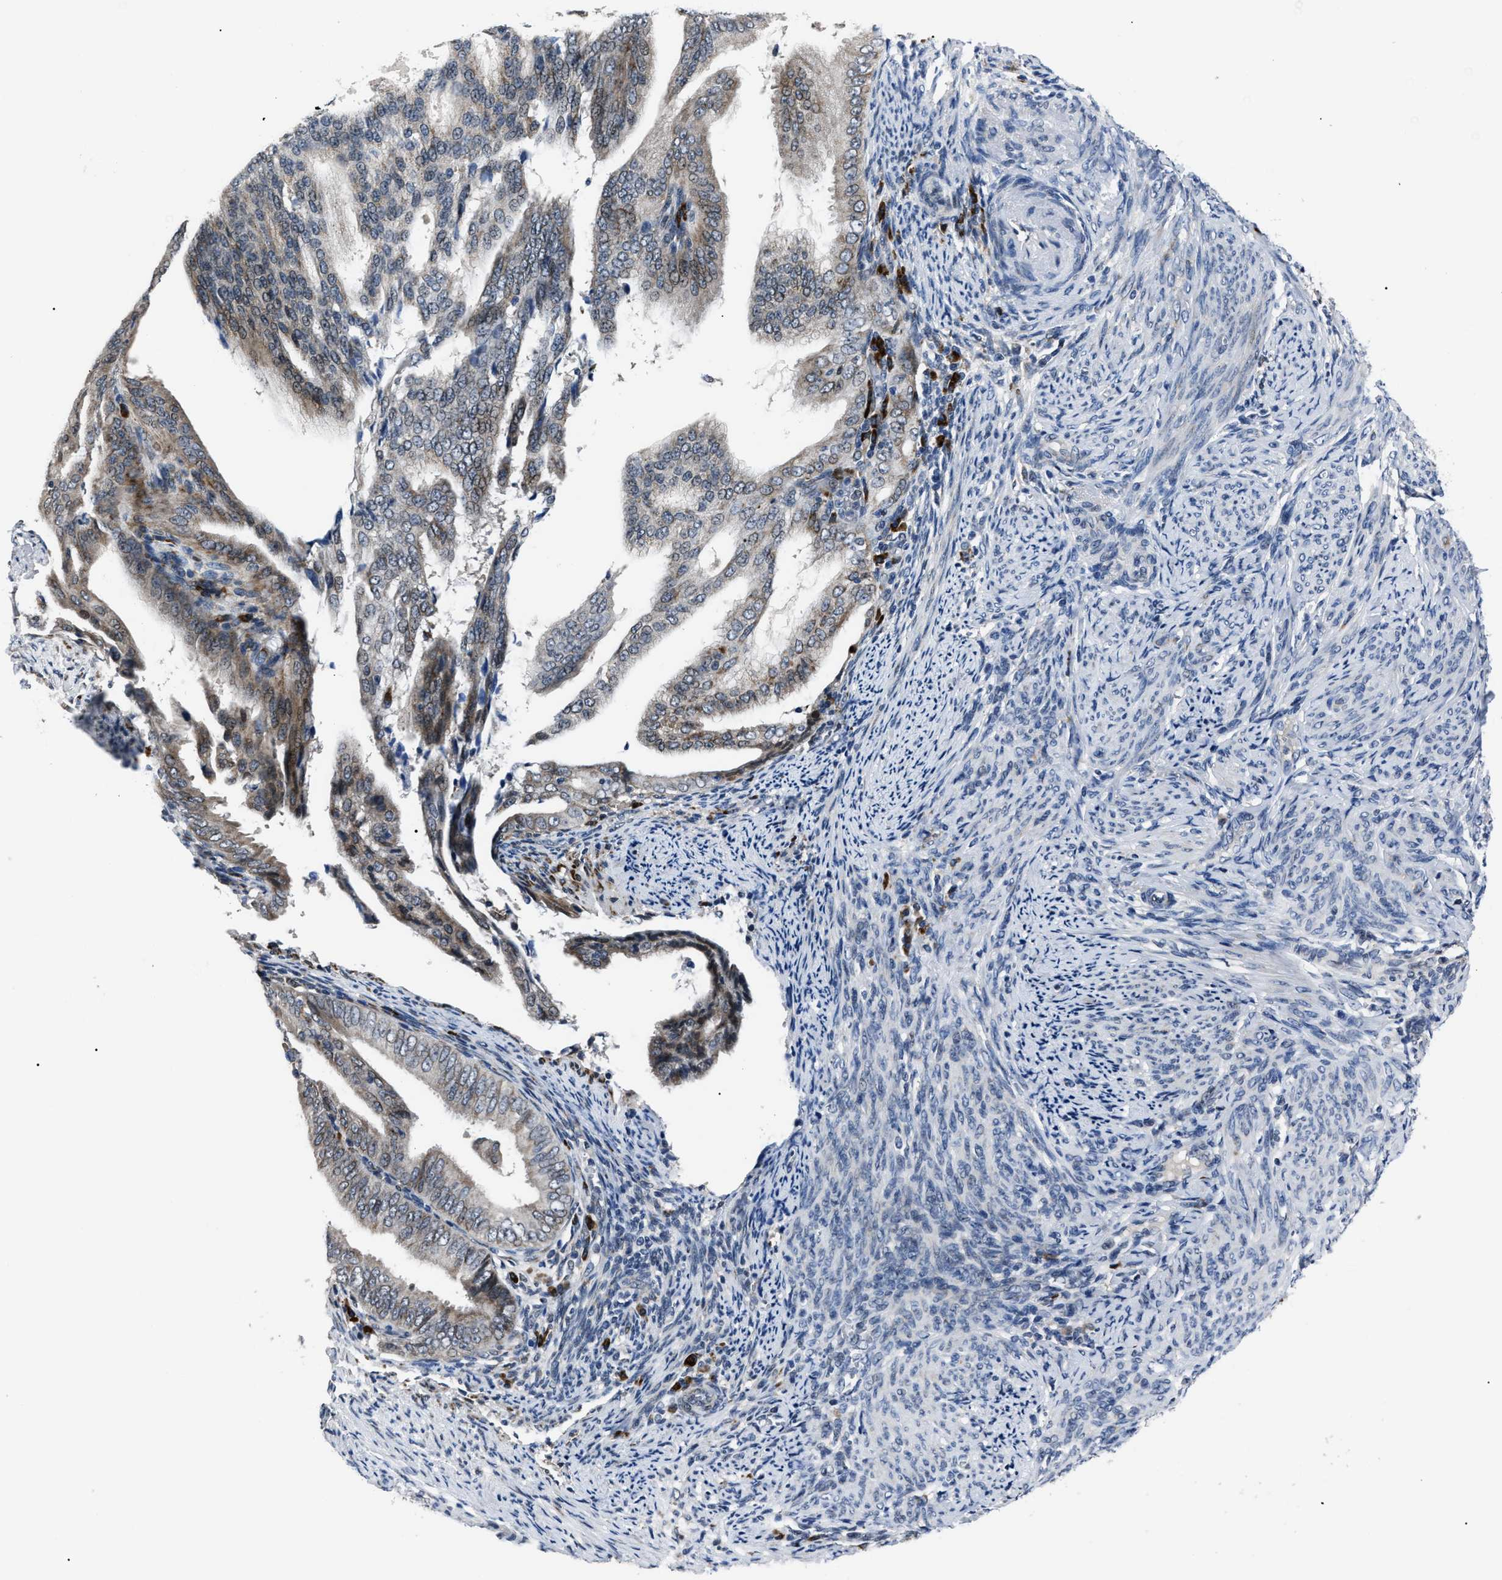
{"staining": {"intensity": "weak", "quantity": ">75%", "location": "cytoplasmic/membranous"}, "tissue": "endometrial cancer", "cell_type": "Tumor cells", "image_type": "cancer", "snomed": [{"axis": "morphology", "description": "Adenocarcinoma, NOS"}, {"axis": "topography", "description": "Endometrium"}], "caption": "Immunohistochemical staining of human endometrial cancer (adenocarcinoma) demonstrates weak cytoplasmic/membranous protein positivity in about >75% of tumor cells.", "gene": "LRRC14", "patient": {"sex": "female", "age": 58}}